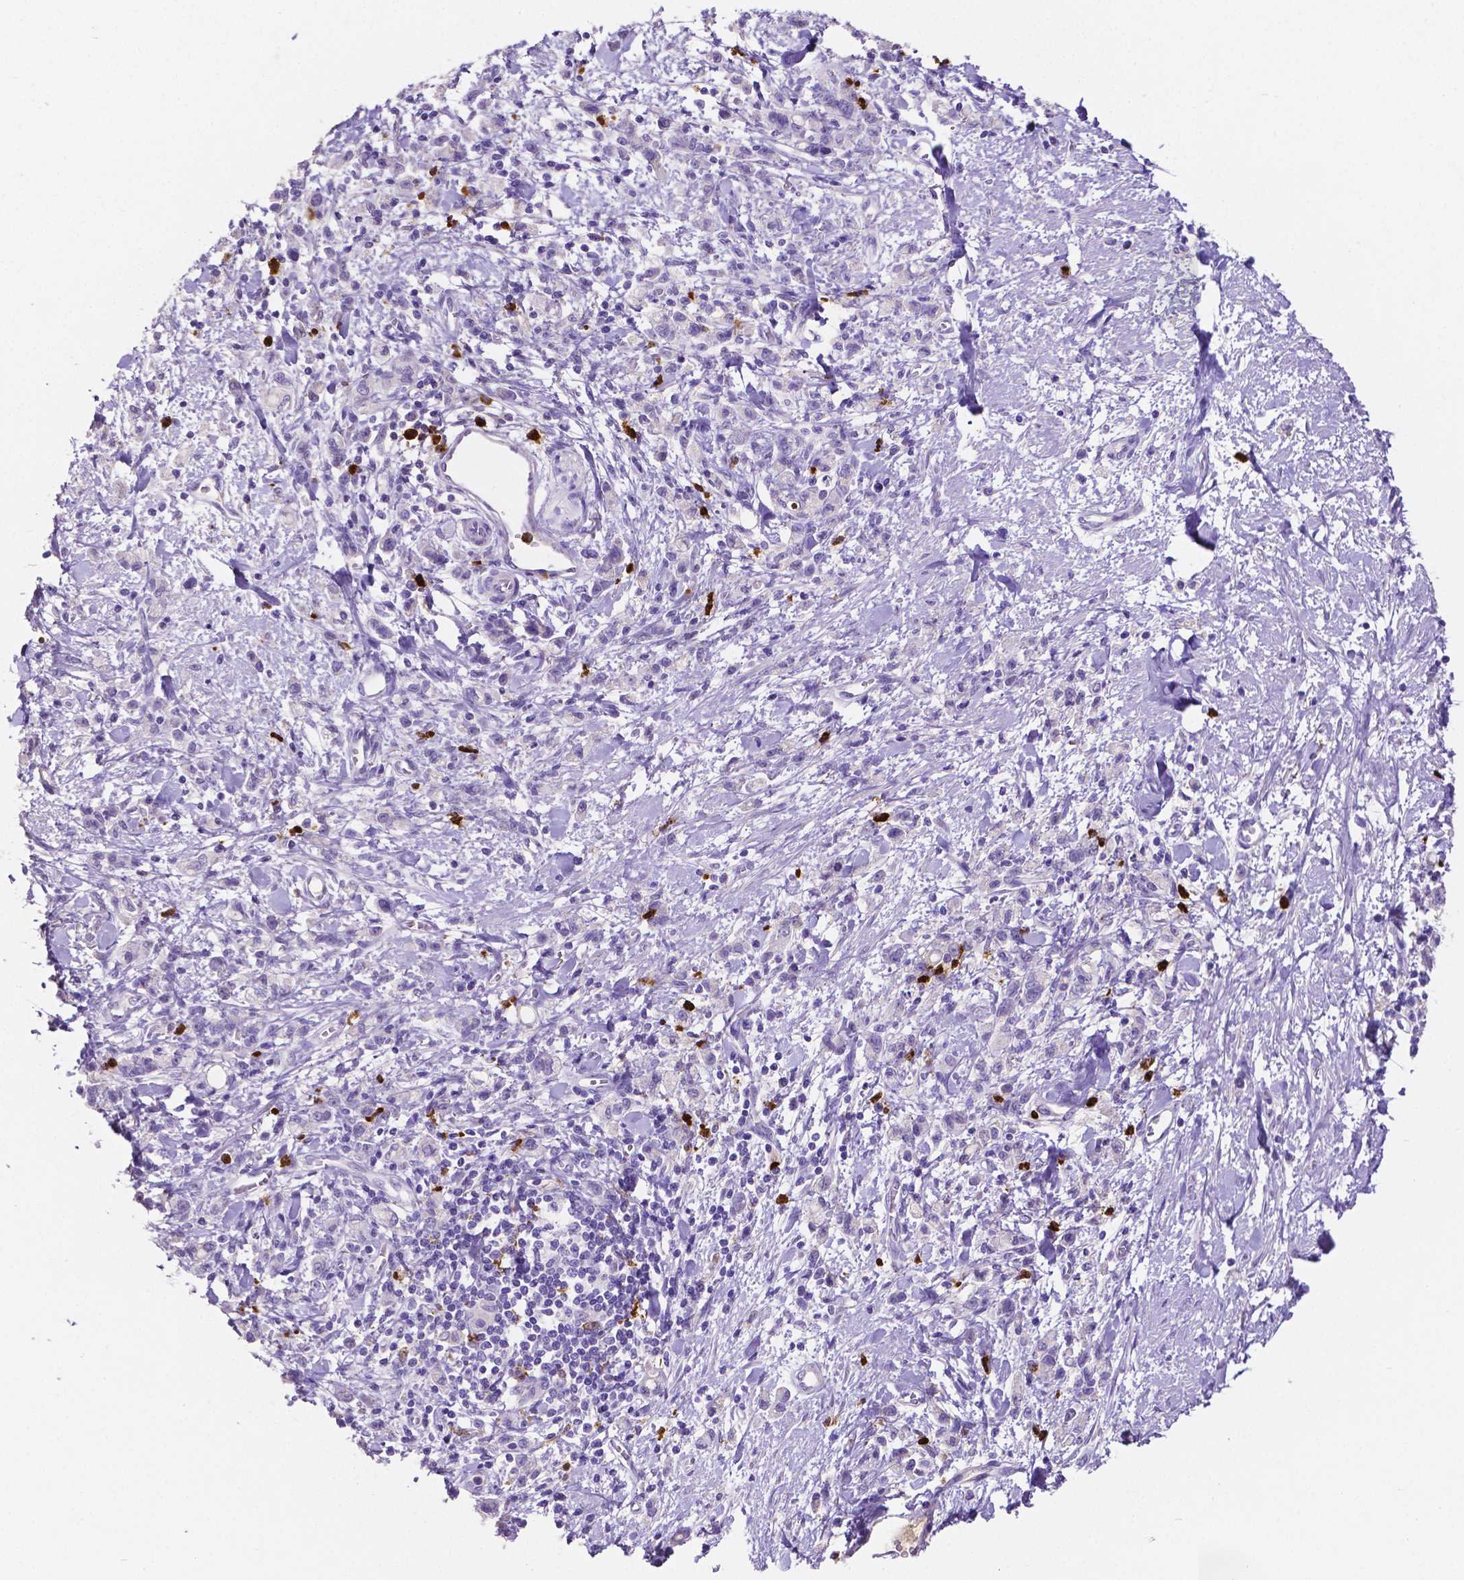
{"staining": {"intensity": "negative", "quantity": "none", "location": "none"}, "tissue": "stomach cancer", "cell_type": "Tumor cells", "image_type": "cancer", "snomed": [{"axis": "morphology", "description": "Adenocarcinoma, NOS"}, {"axis": "topography", "description": "Stomach"}], "caption": "High magnification brightfield microscopy of adenocarcinoma (stomach) stained with DAB (brown) and counterstained with hematoxylin (blue): tumor cells show no significant expression.", "gene": "MMP9", "patient": {"sex": "male", "age": 77}}